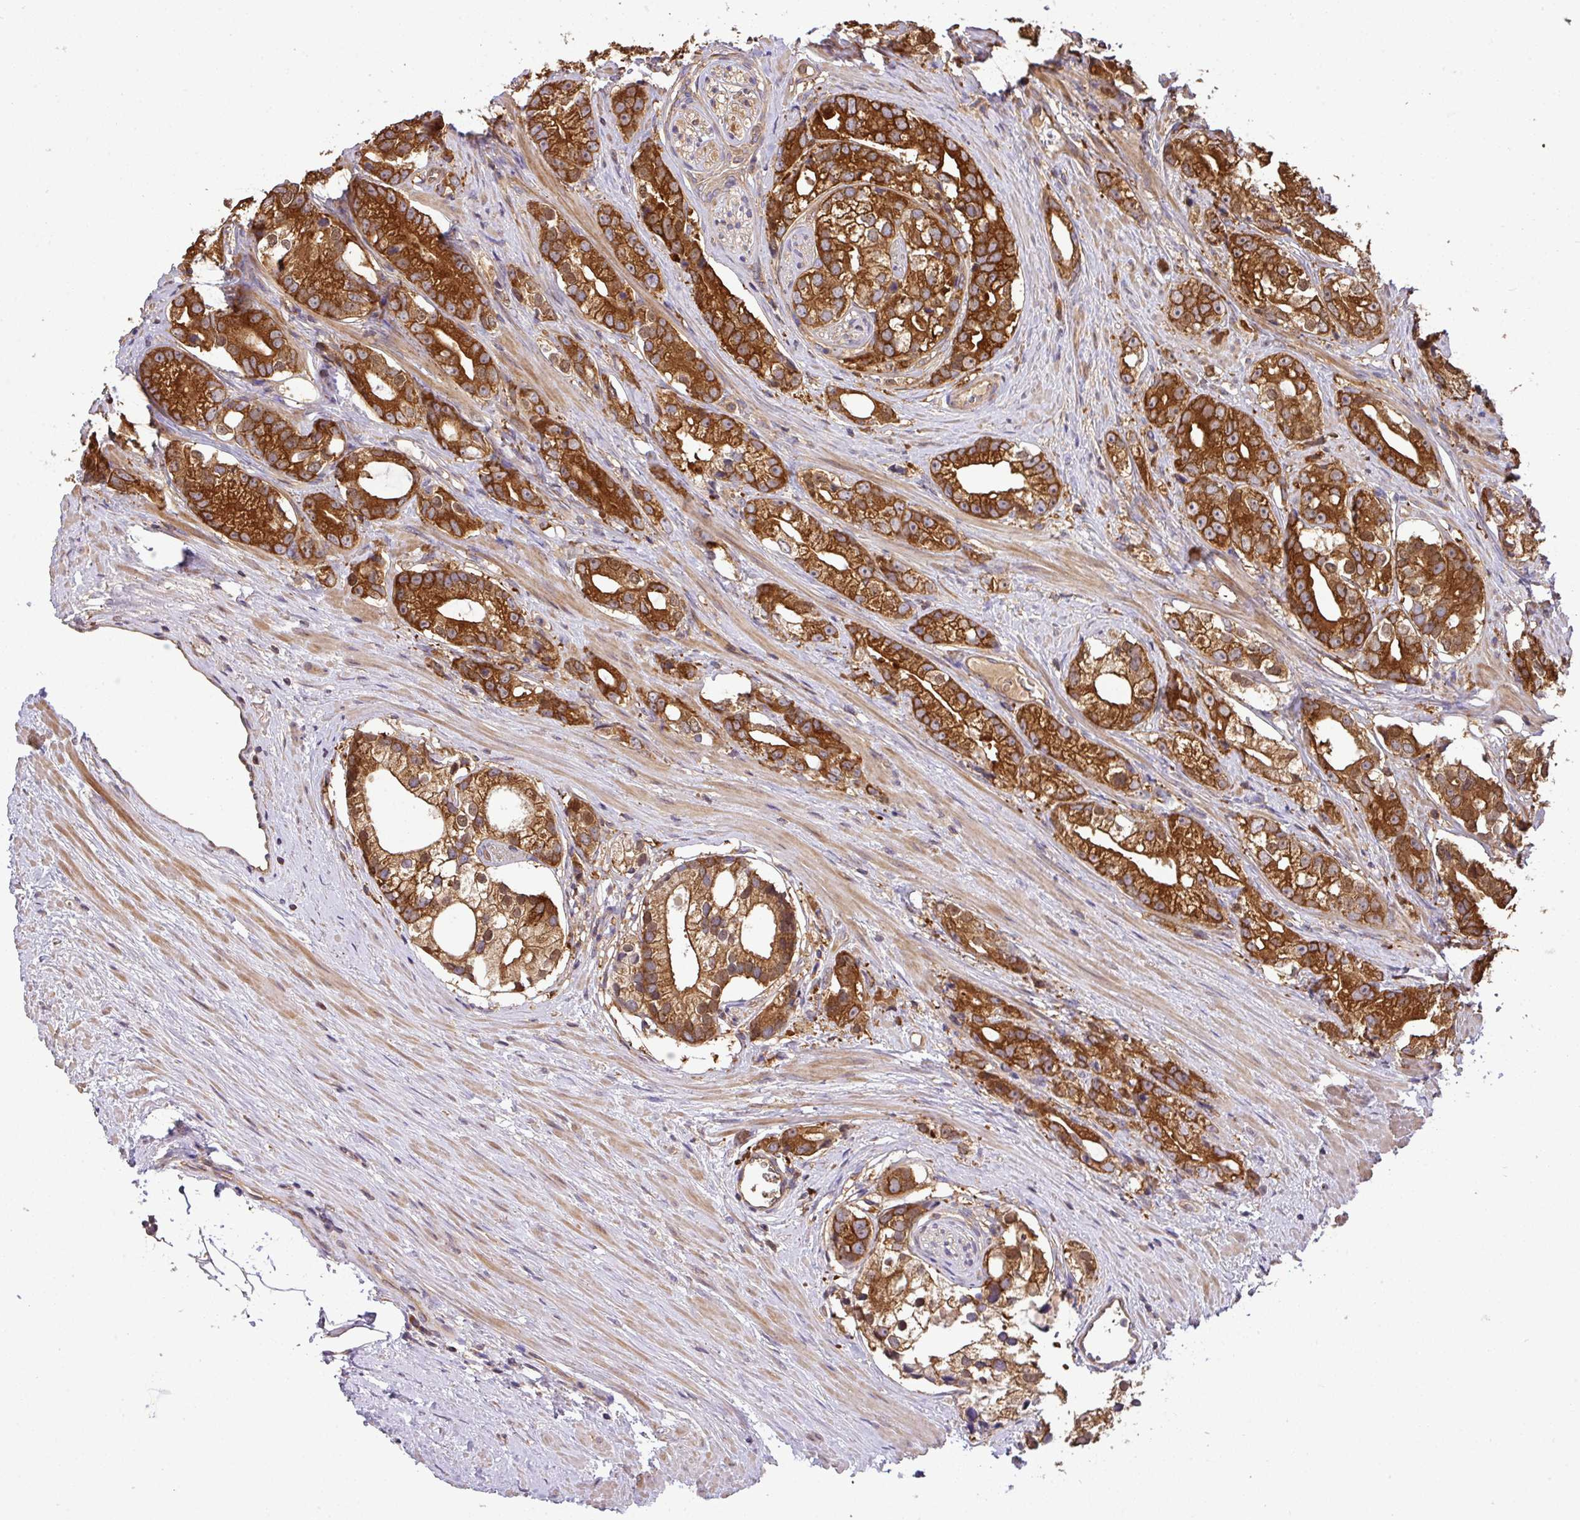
{"staining": {"intensity": "strong", "quantity": ">75%", "location": "cytoplasmic/membranous,nuclear"}, "tissue": "prostate cancer", "cell_type": "Tumor cells", "image_type": "cancer", "snomed": [{"axis": "morphology", "description": "Adenocarcinoma, High grade"}, {"axis": "topography", "description": "Prostate"}], "caption": "The micrograph shows a brown stain indicating the presence of a protein in the cytoplasmic/membranous and nuclear of tumor cells in prostate cancer (adenocarcinoma (high-grade)). (DAB (3,3'-diaminobenzidine) IHC with brightfield microscopy, high magnification).", "gene": "GSPT1", "patient": {"sex": "male", "age": 75}}